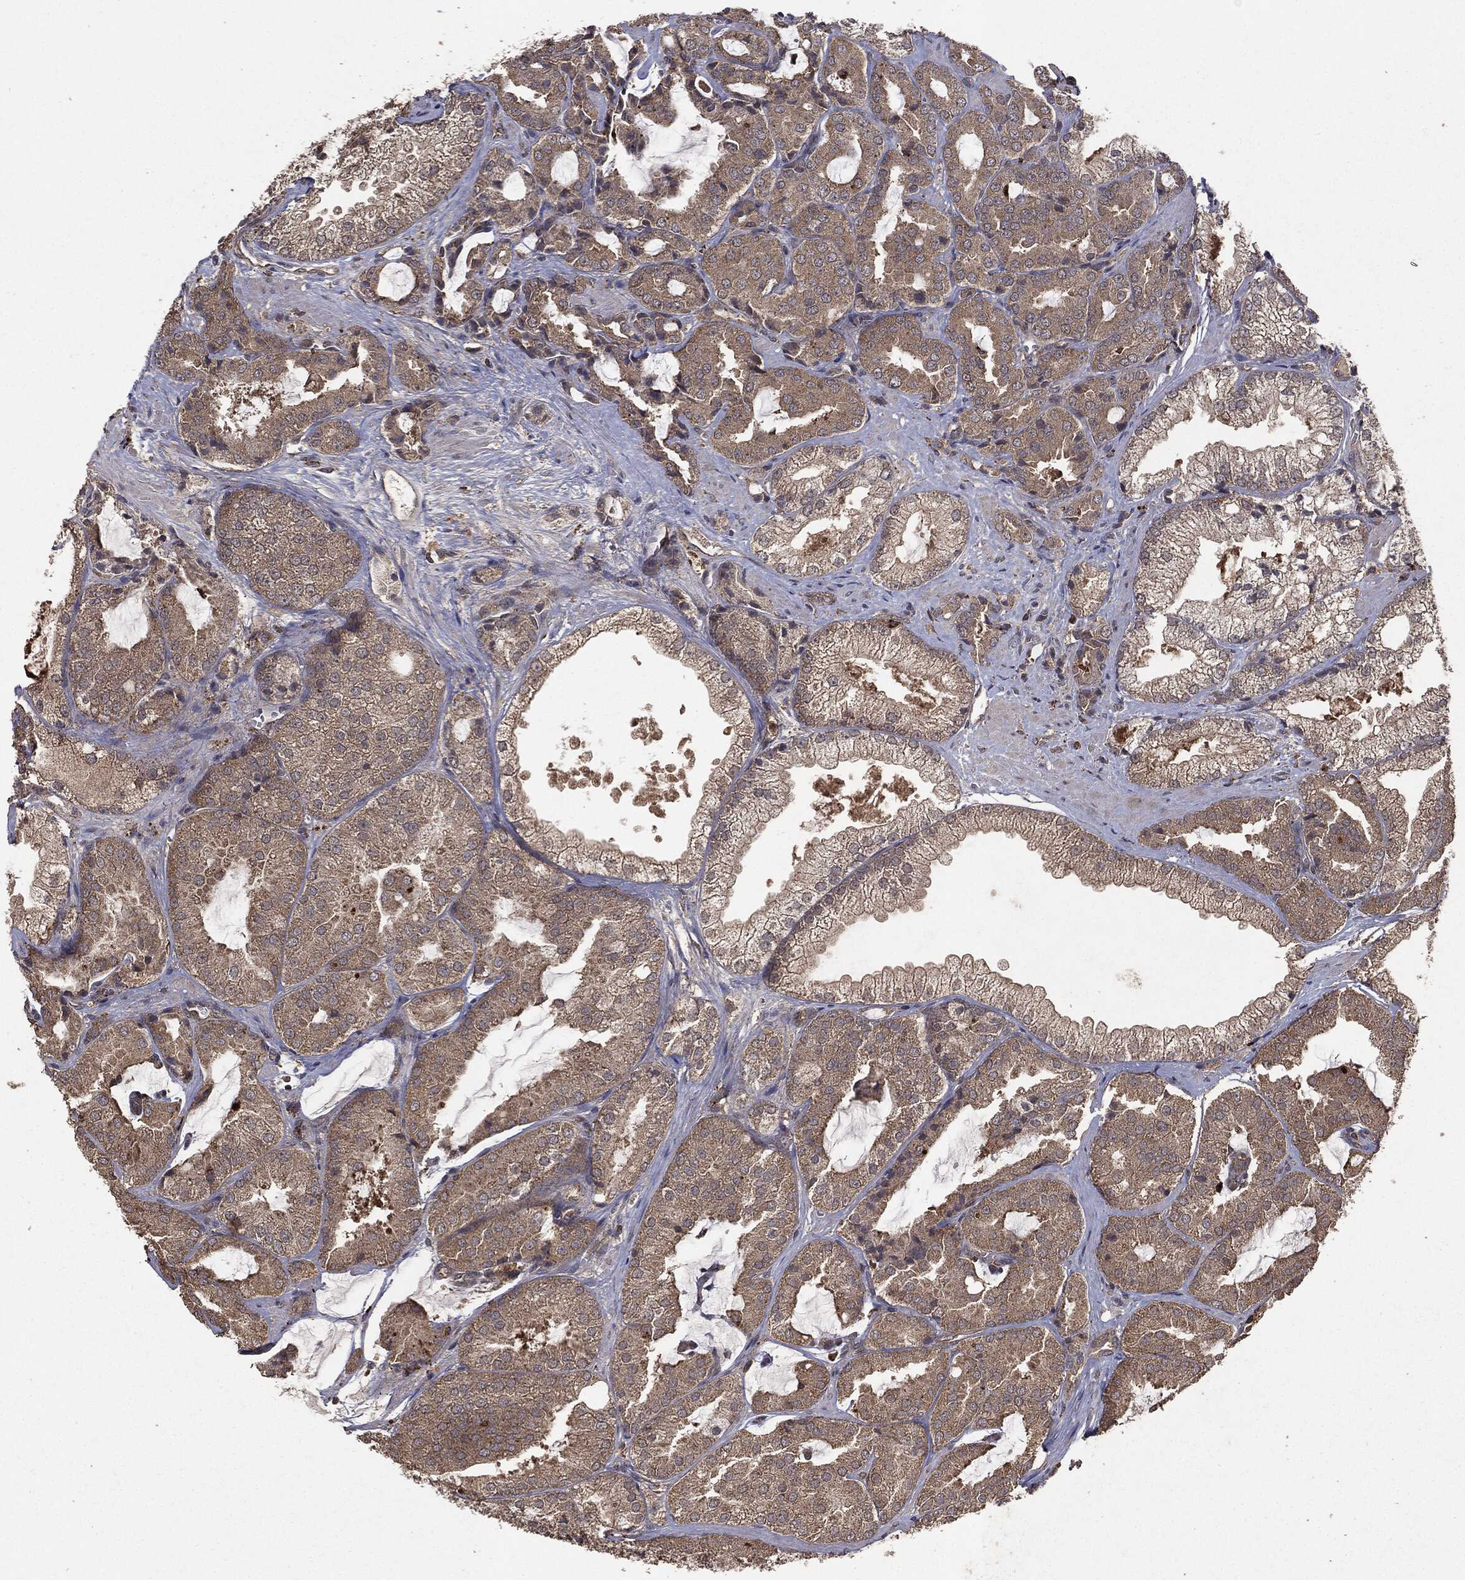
{"staining": {"intensity": "weak", "quantity": "25%-75%", "location": "cytoplasmic/membranous"}, "tissue": "prostate cancer", "cell_type": "Tumor cells", "image_type": "cancer", "snomed": [{"axis": "morphology", "description": "Adenocarcinoma, High grade"}, {"axis": "topography", "description": "Prostate"}], "caption": "A brown stain labels weak cytoplasmic/membranous positivity of a protein in human adenocarcinoma (high-grade) (prostate) tumor cells. (brown staining indicates protein expression, while blue staining denotes nuclei).", "gene": "MTOR", "patient": {"sex": "male", "age": 68}}